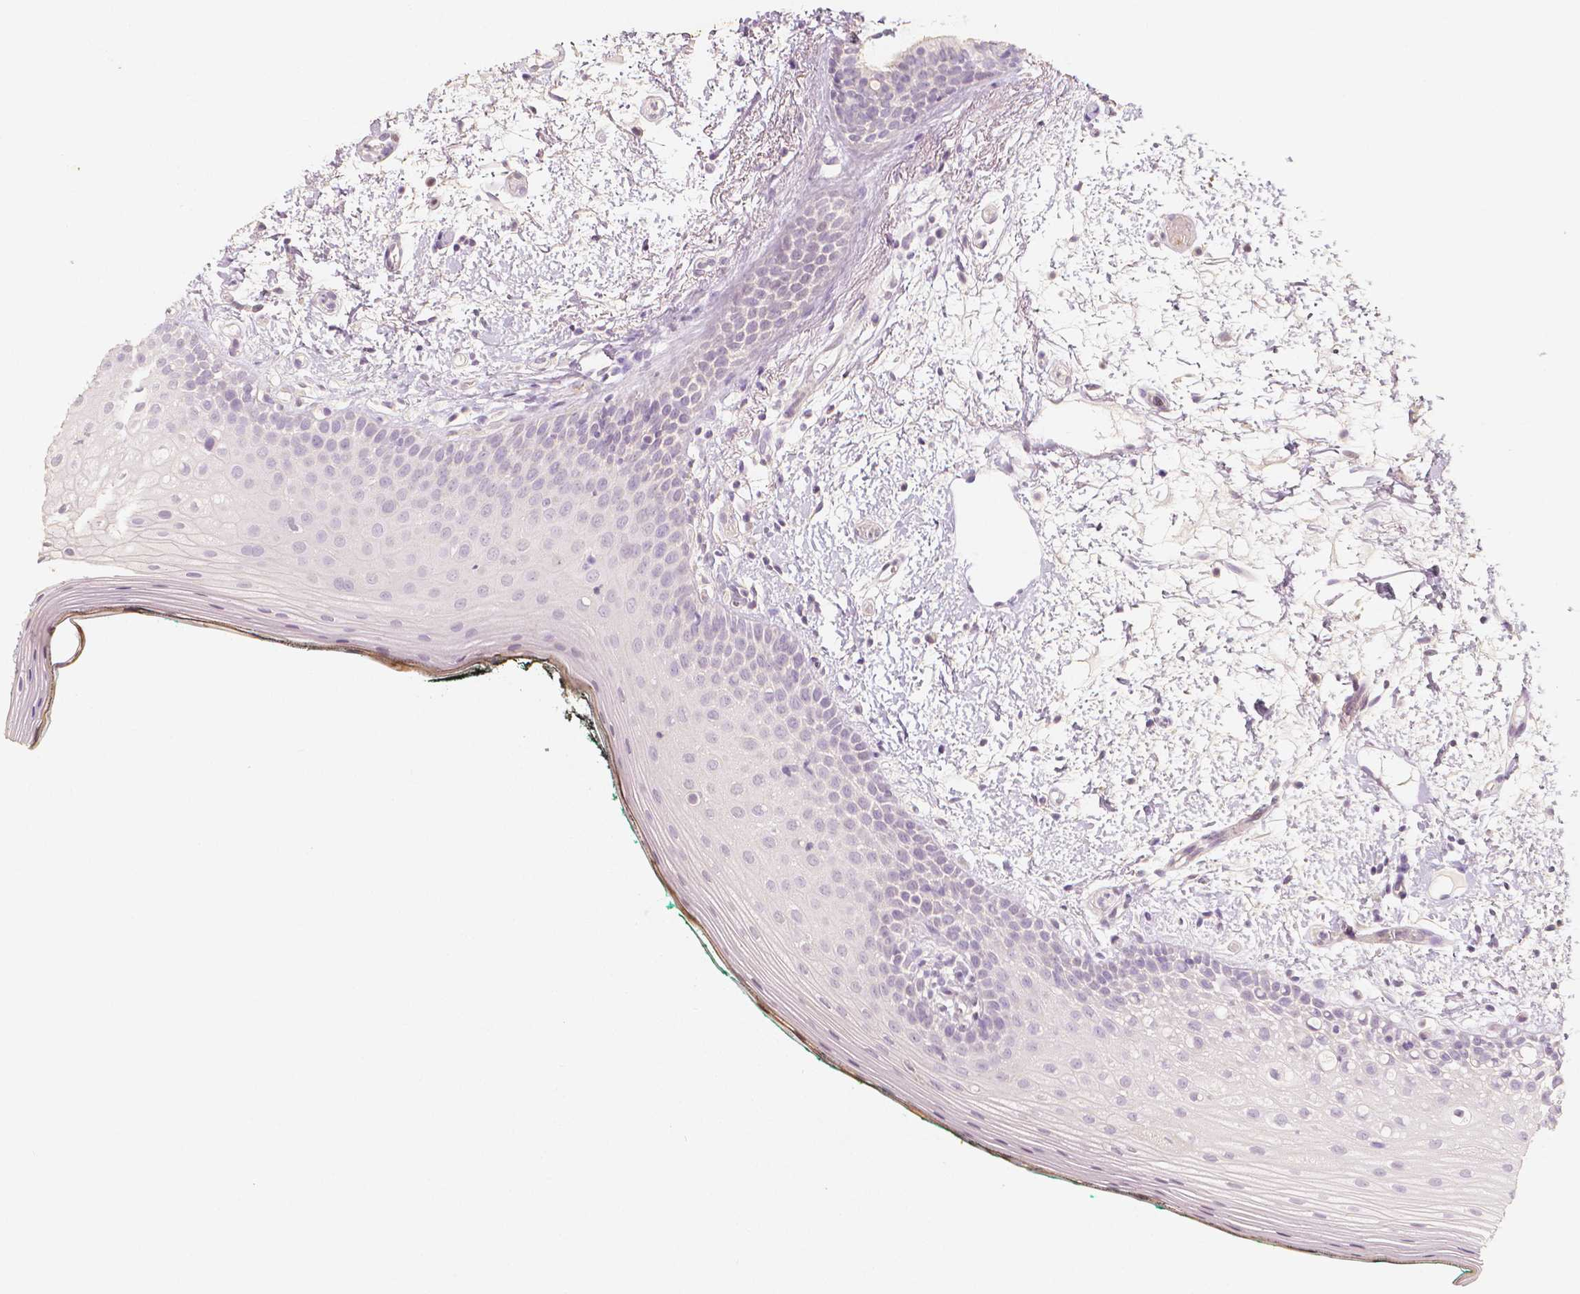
{"staining": {"intensity": "negative", "quantity": "none", "location": "none"}, "tissue": "oral mucosa", "cell_type": "Squamous epithelial cells", "image_type": "normal", "snomed": [{"axis": "morphology", "description": "Normal tissue, NOS"}, {"axis": "topography", "description": "Oral tissue"}], "caption": "High power microscopy histopathology image of an immunohistochemistry histopathology image of normal oral mucosa, revealing no significant expression in squamous epithelial cells. The staining is performed using DAB (3,3'-diaminobenzidine) brown chromogen with nuclei counter-stained in using hematoxylin.", "gene": "THY1", "patient": {"sex": "female", "age": 83}}